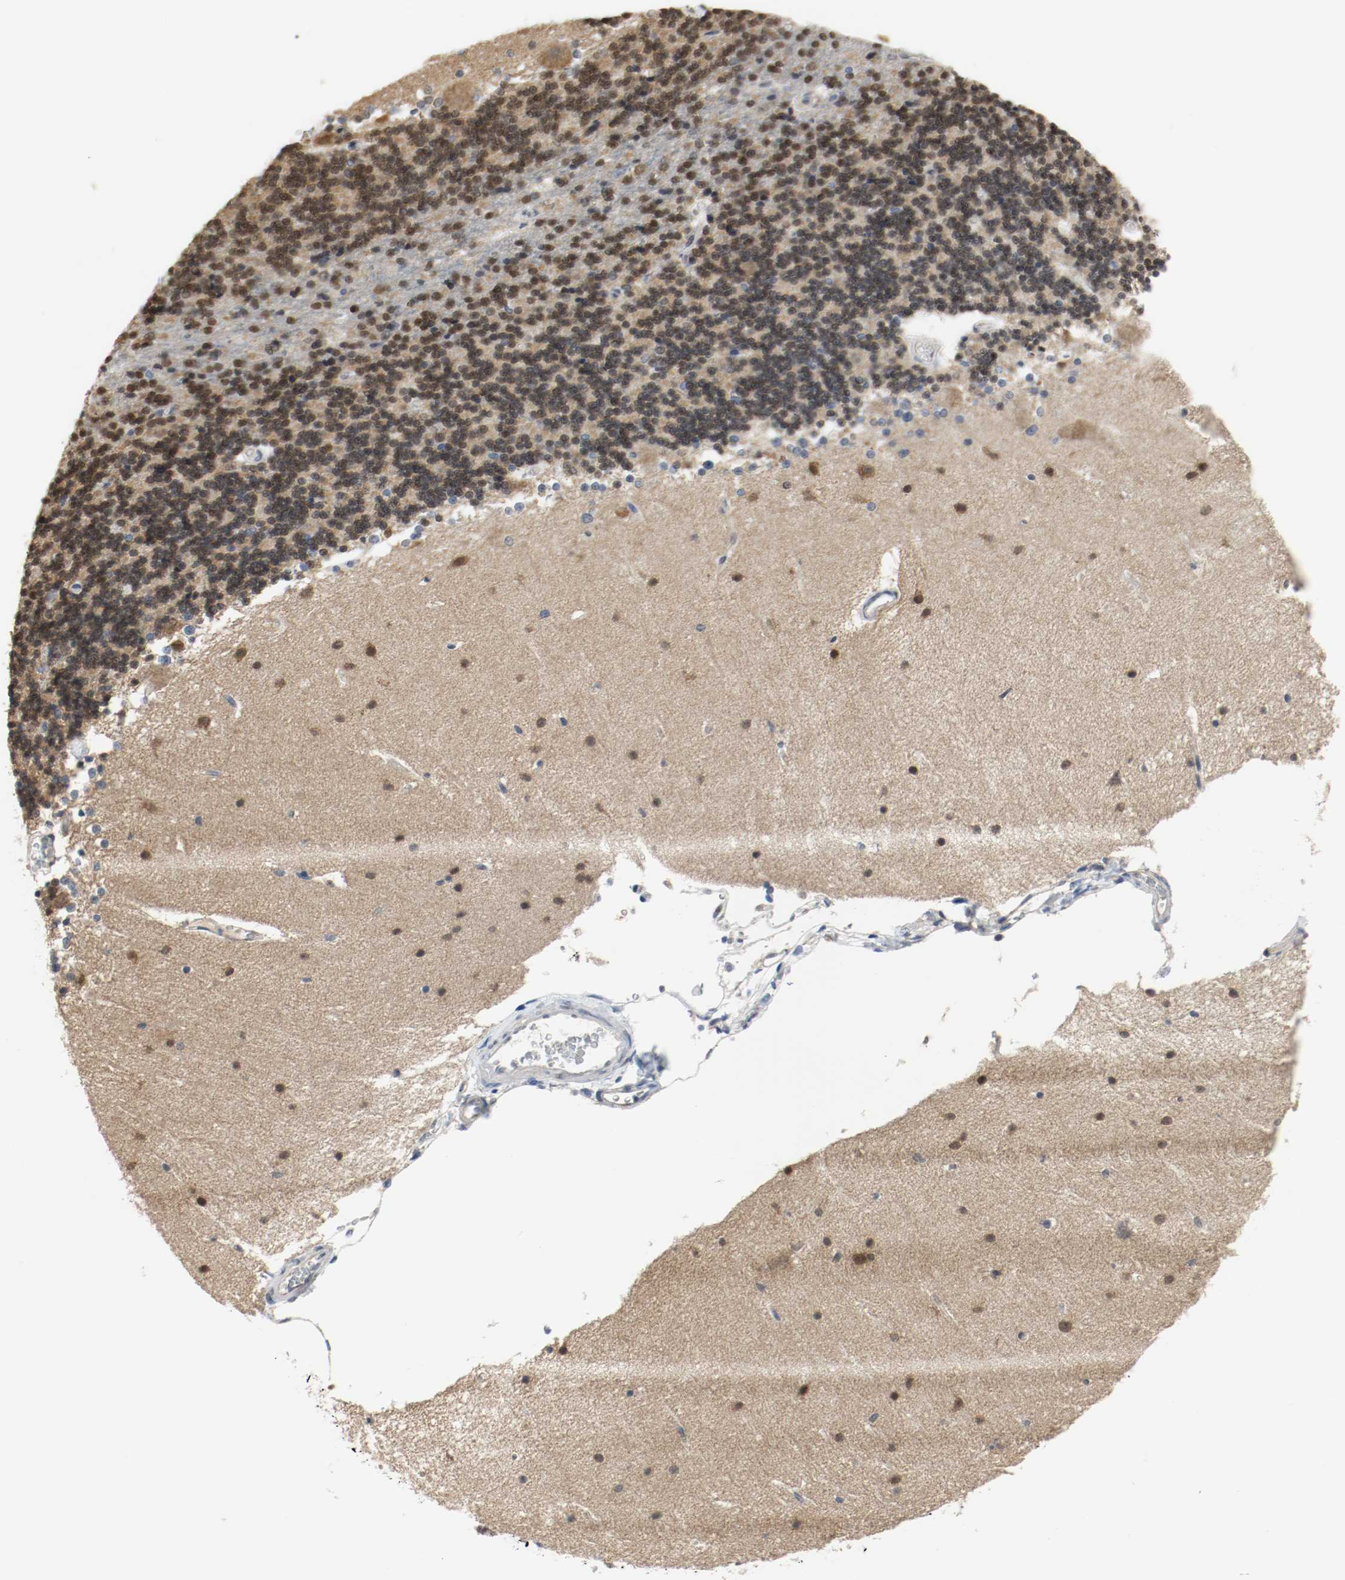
{"staining": {"intensity": "moderate", "quantity": ">75%", "location": "cytoplasmic/membranous,nuclear"}, "tissue": "cerebellum", "cell_type": "Cells in granular layer", "image_type": "normal", "snomed": [{"axis": "morphology", "description": "Normal tissue, NOS"}, {"axis": "topography", "description": "Cerebellum"}], "caption": "Immunohistochemistry (DAB) staining of benign human cerebellum shows moderate cytoplasmic/membranous,nuclear protein expression in about >75% of cells in granular layer.", "gene": "PPME1", "patient": {"sex": "female", "age": 54}}